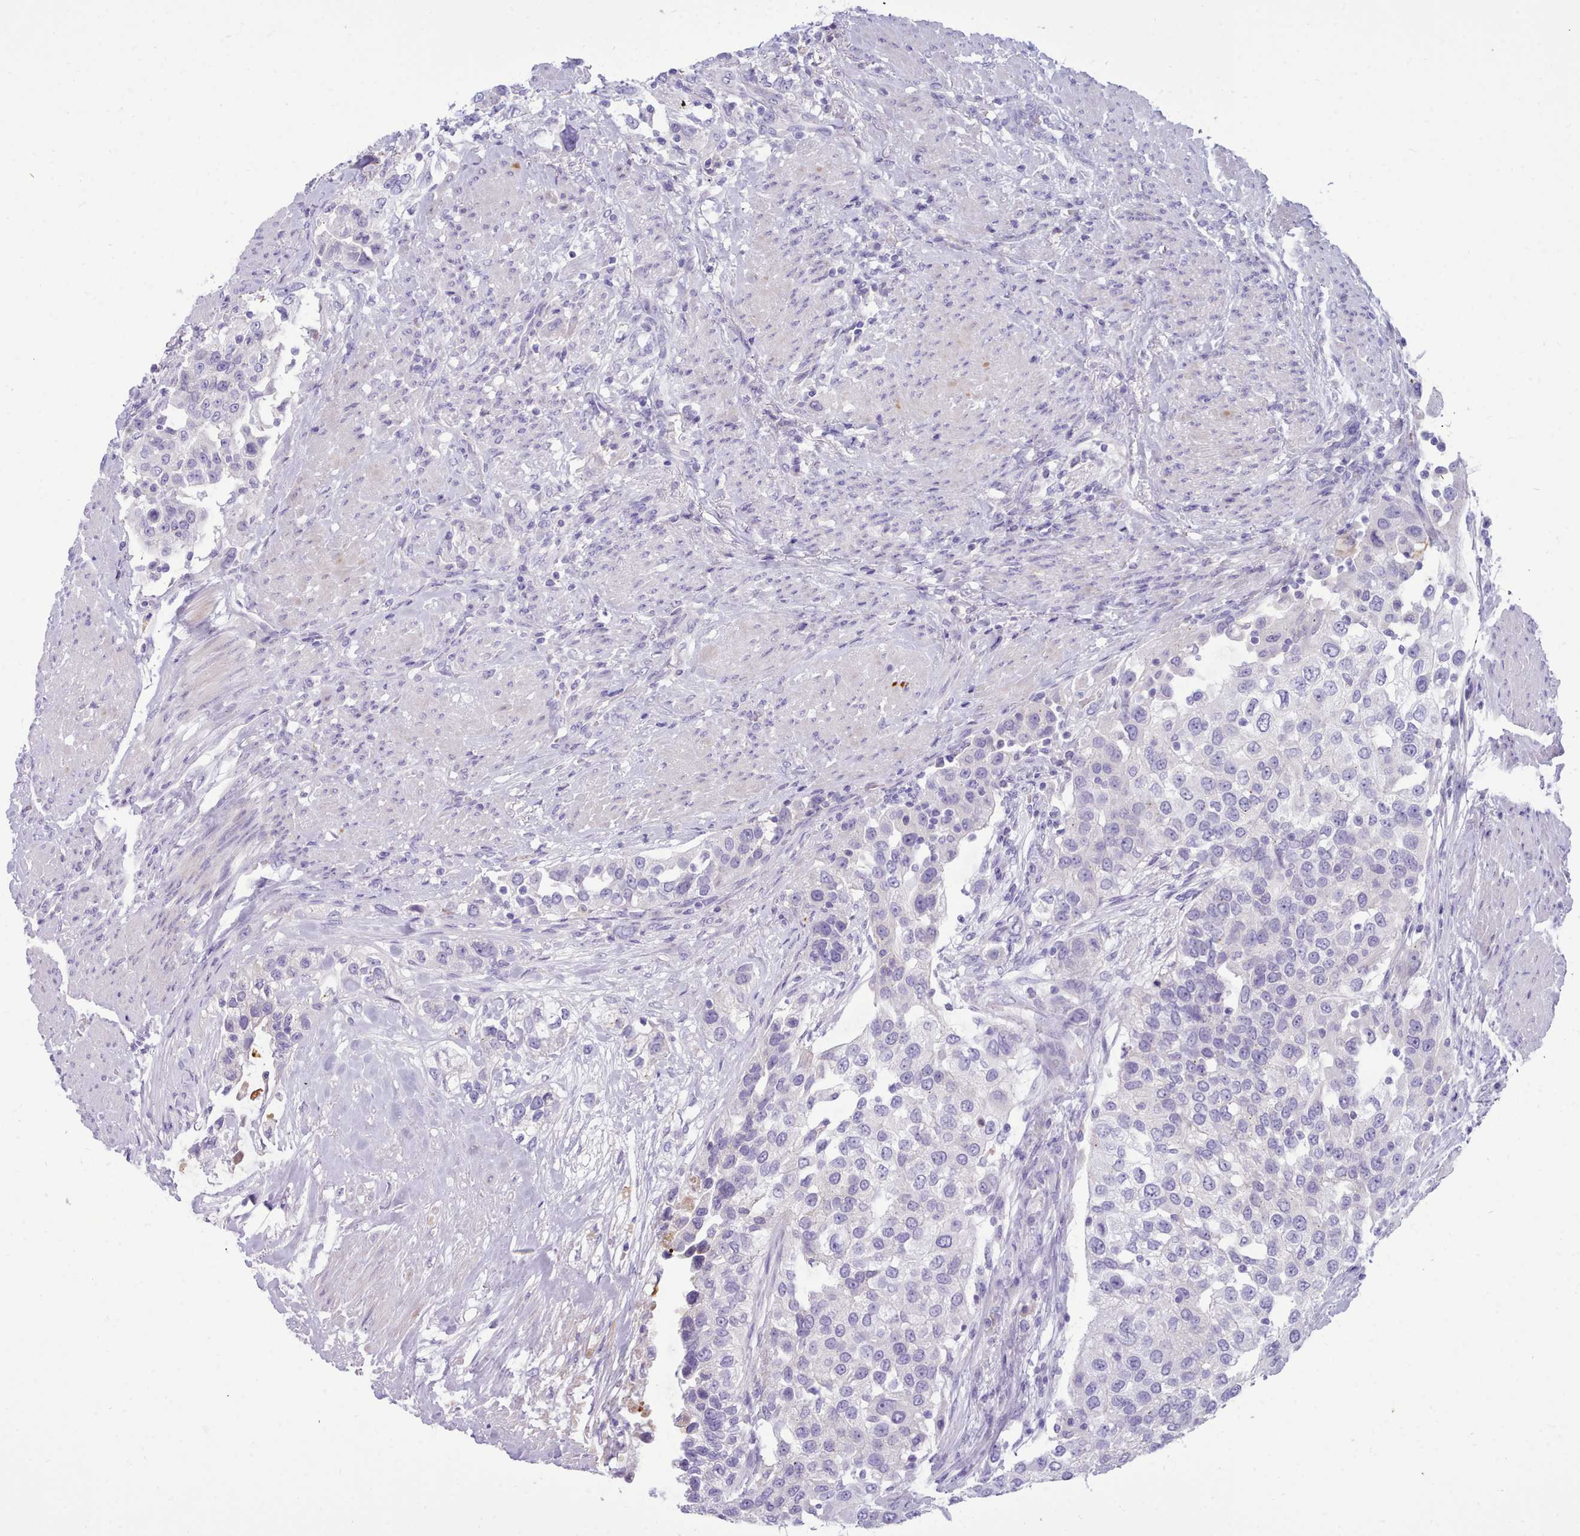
{"staining": {"intensity": "negative", "quantity": "none", "location": "none"}, "tissue": "urothelial cancer", "cell_type": "Tumor cells", "image_type": "cancer", "snomed": [{"axis": "morphology", "description": "Urothelial carcinoma, High grade"}, {"axis": "topography", "description": "Urinary bladder"}], "caption": "Immunohistochemical staining of urothelial cancer demonstrates no significant expression in tumor cells. (Brightfield microscopy of DAB (3,3'-diaminobenzidine) immunohistochemistry at high magnification).", "gene": "NKX1-2", "patient": {"sex": "female", "age": 80}}